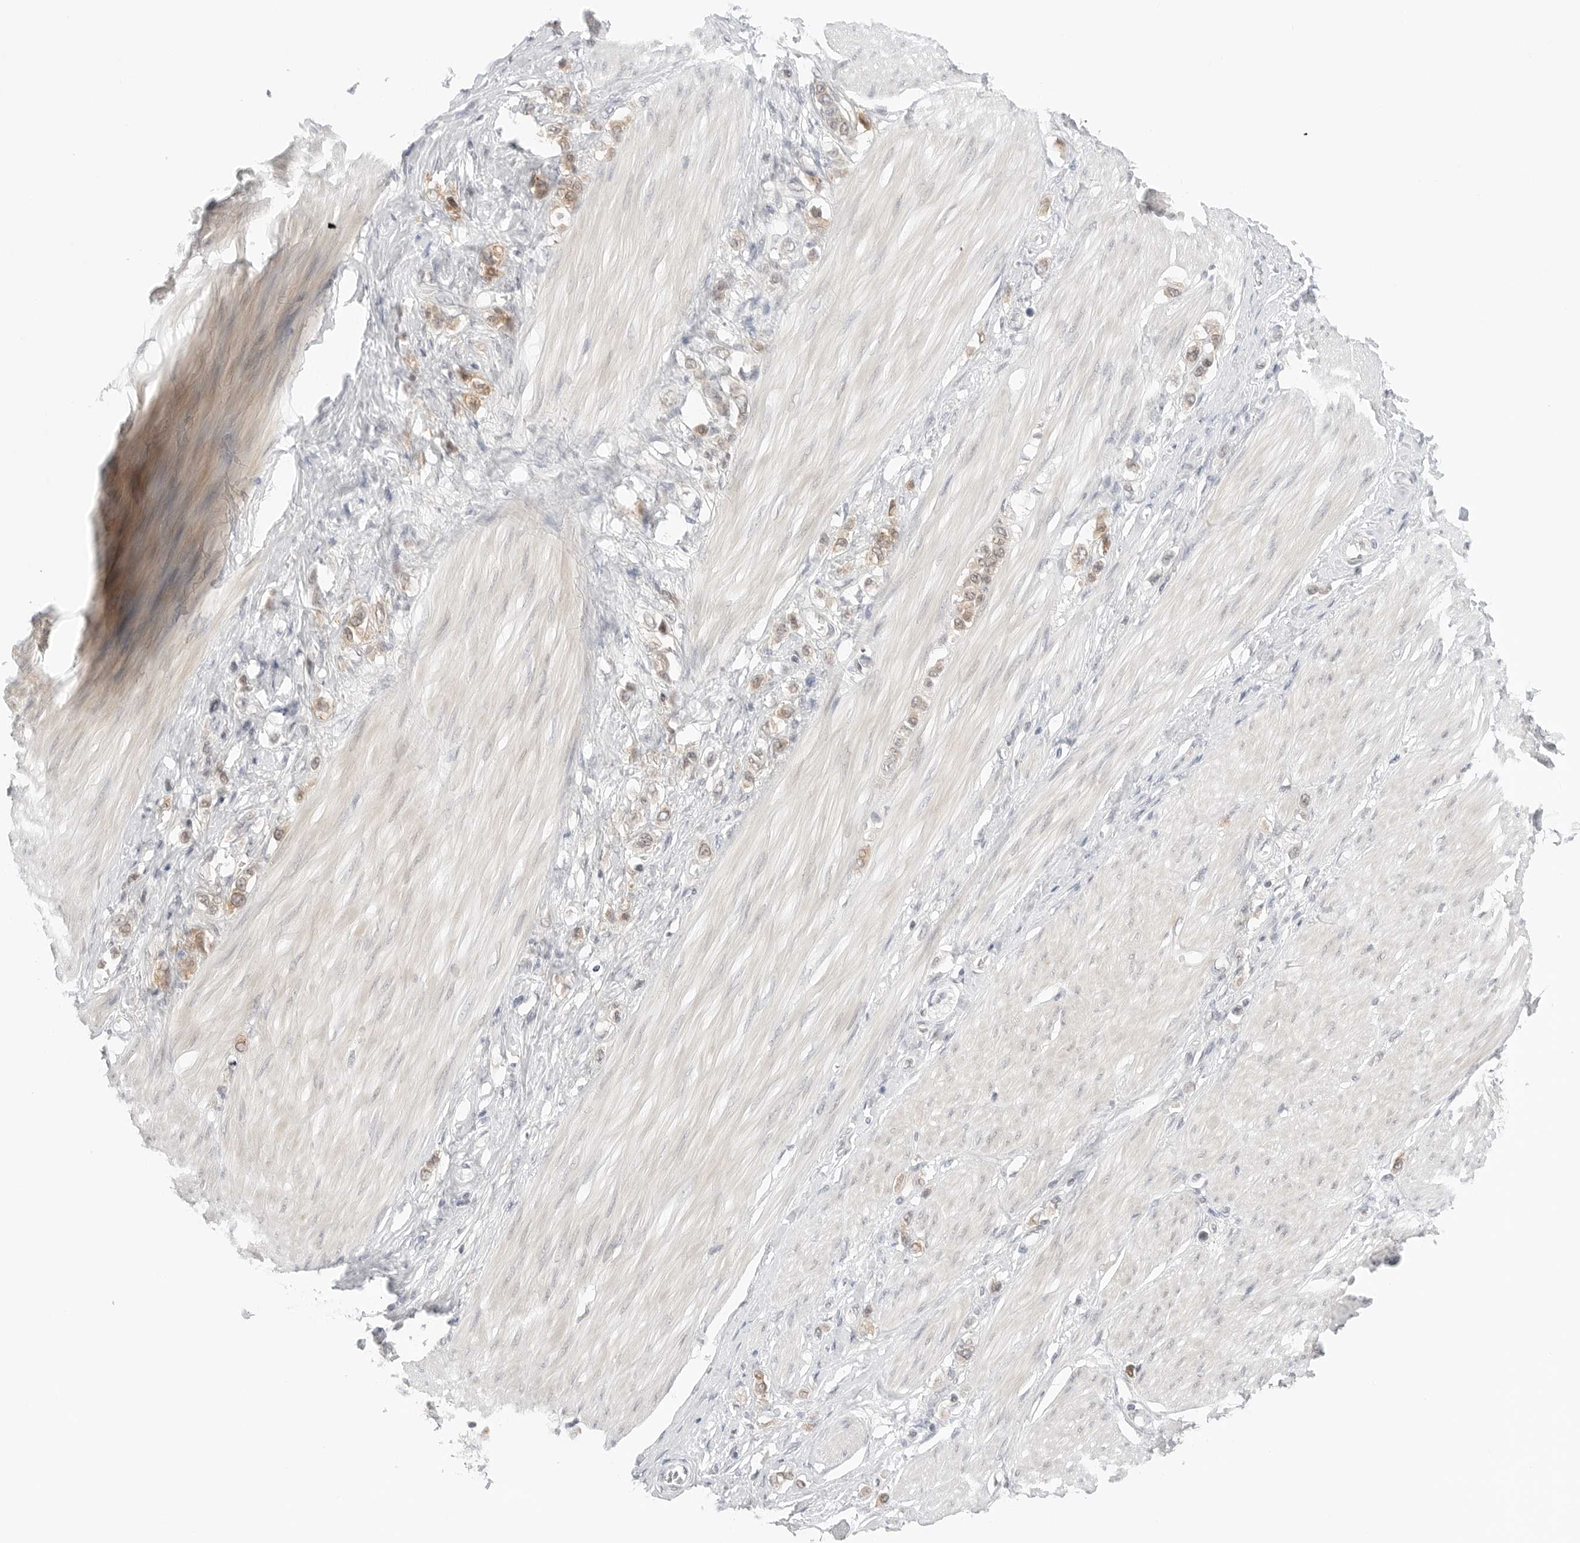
{"staining": {"intensity": "weak", "quantity": "25%-75%", "location": "cytoplasmic/membranous,nuclear"}, "tissue": "stomach cancer", "cell_type": "Tumor cells", "image_type": "cancer", "snomed": [{"axis": "morphology", "description": "Adenocarcinoma, NOS"}, {"axis": "topography", "description": "Stomach"}], "caption": "Stomach cancer stained for a protein demonstrates weak cytoplasmic/membranous and nuclear positivity in tumor cells. The protein of interest is stained brown, and the nuclei are stained in blue (DAB IHC with brightfield microscopy, high magnification).", "gene": "NUDC", "patient": {"sex": "female", "age": 65}}